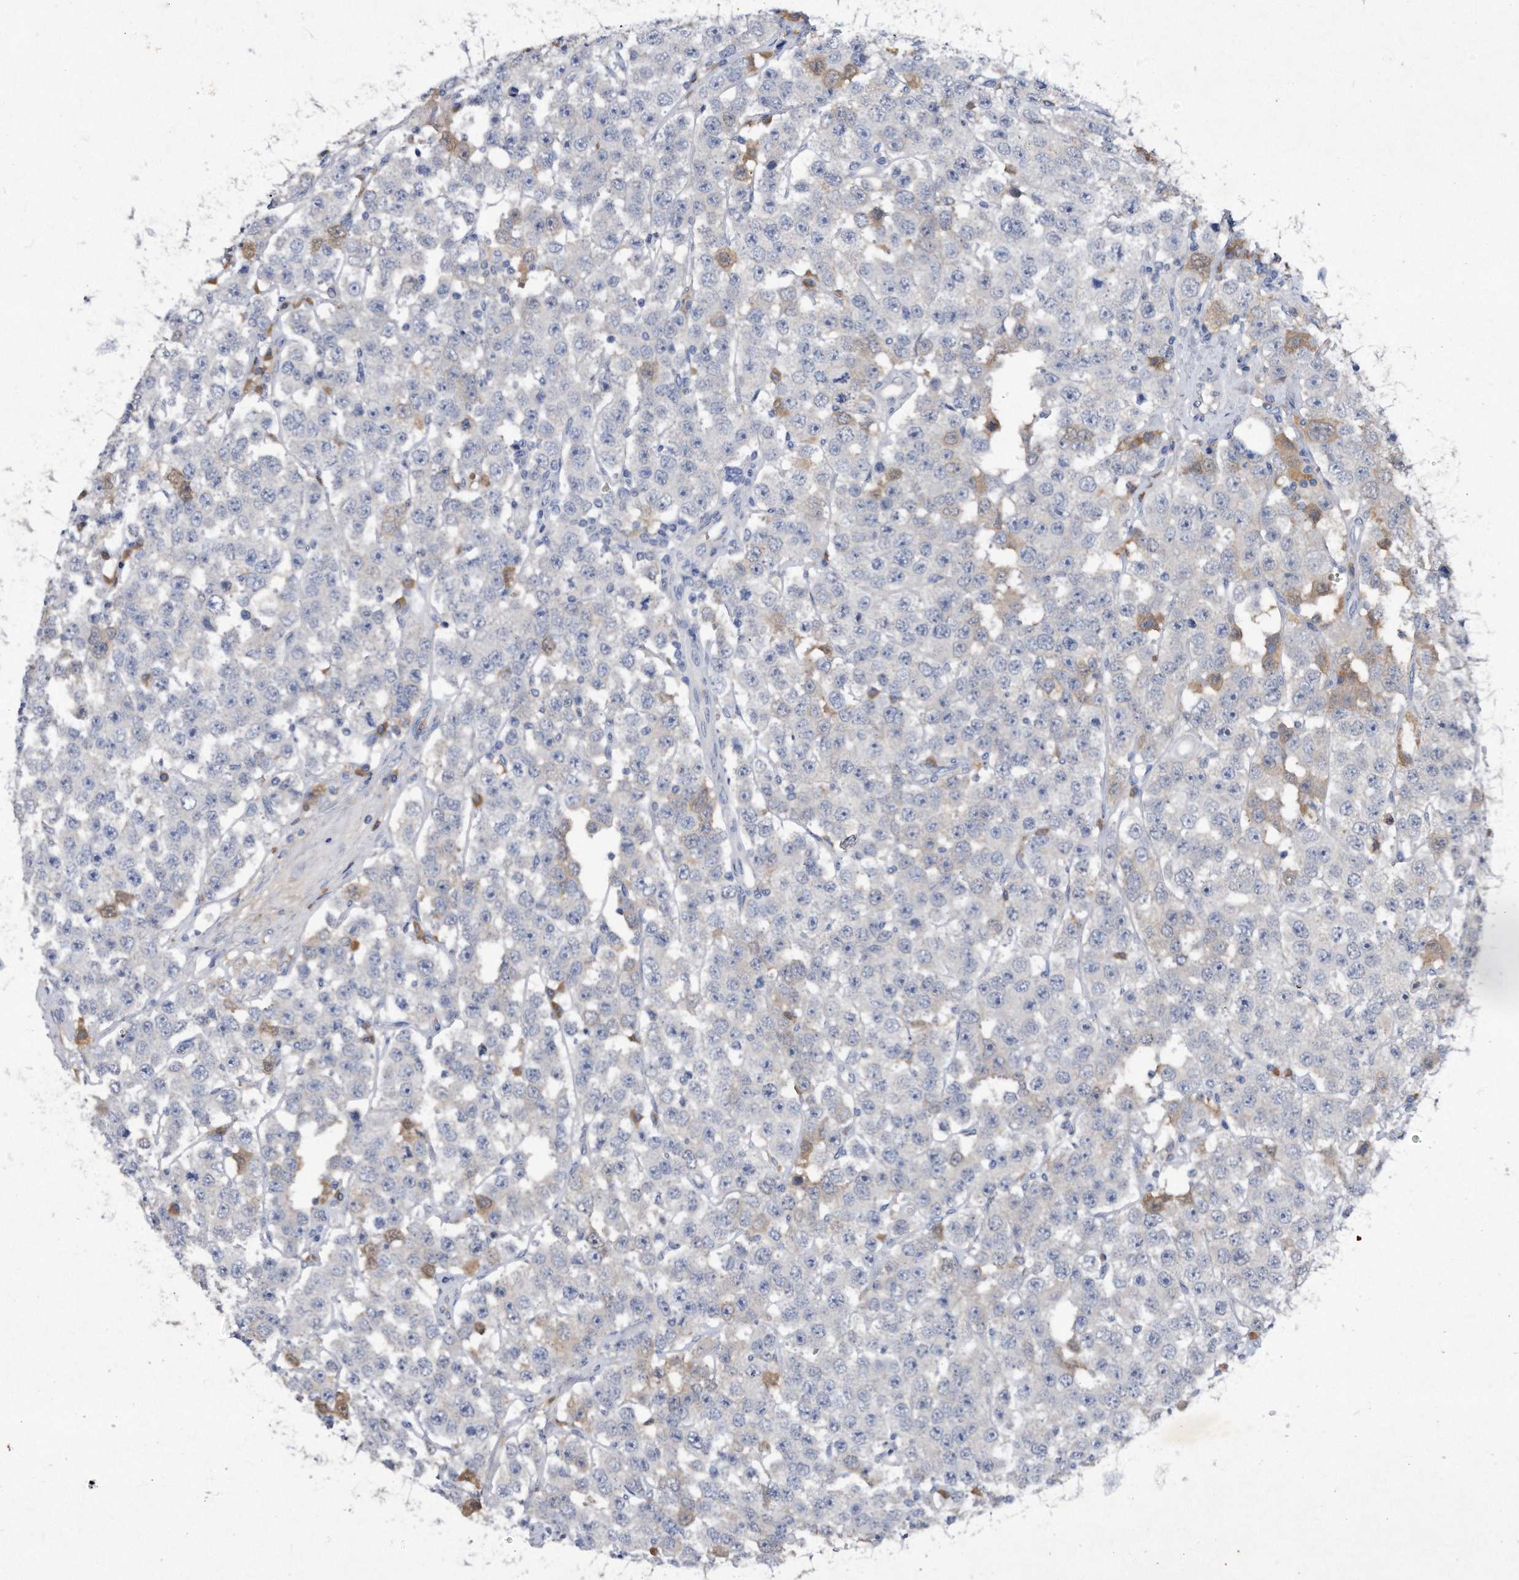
{"staining": {"intensity": "negative", "quantity": "none", "location": "none"}, "tissue": "testis cancer", "cell_type": "Tumor cells", "image_type": "cancer", "snomed": [{"axis": "morphology", "description": "Seminoma, NOS"}, {"axis": "topography", "description": "Testis"}], "caption": "A high-resolution photomicrograph shows IHC staining of seminoma (testis), which exhibits no significant staining in tumor cells.", "gene": "ASNS", "patient": {"sex": "male", "age": 28}}